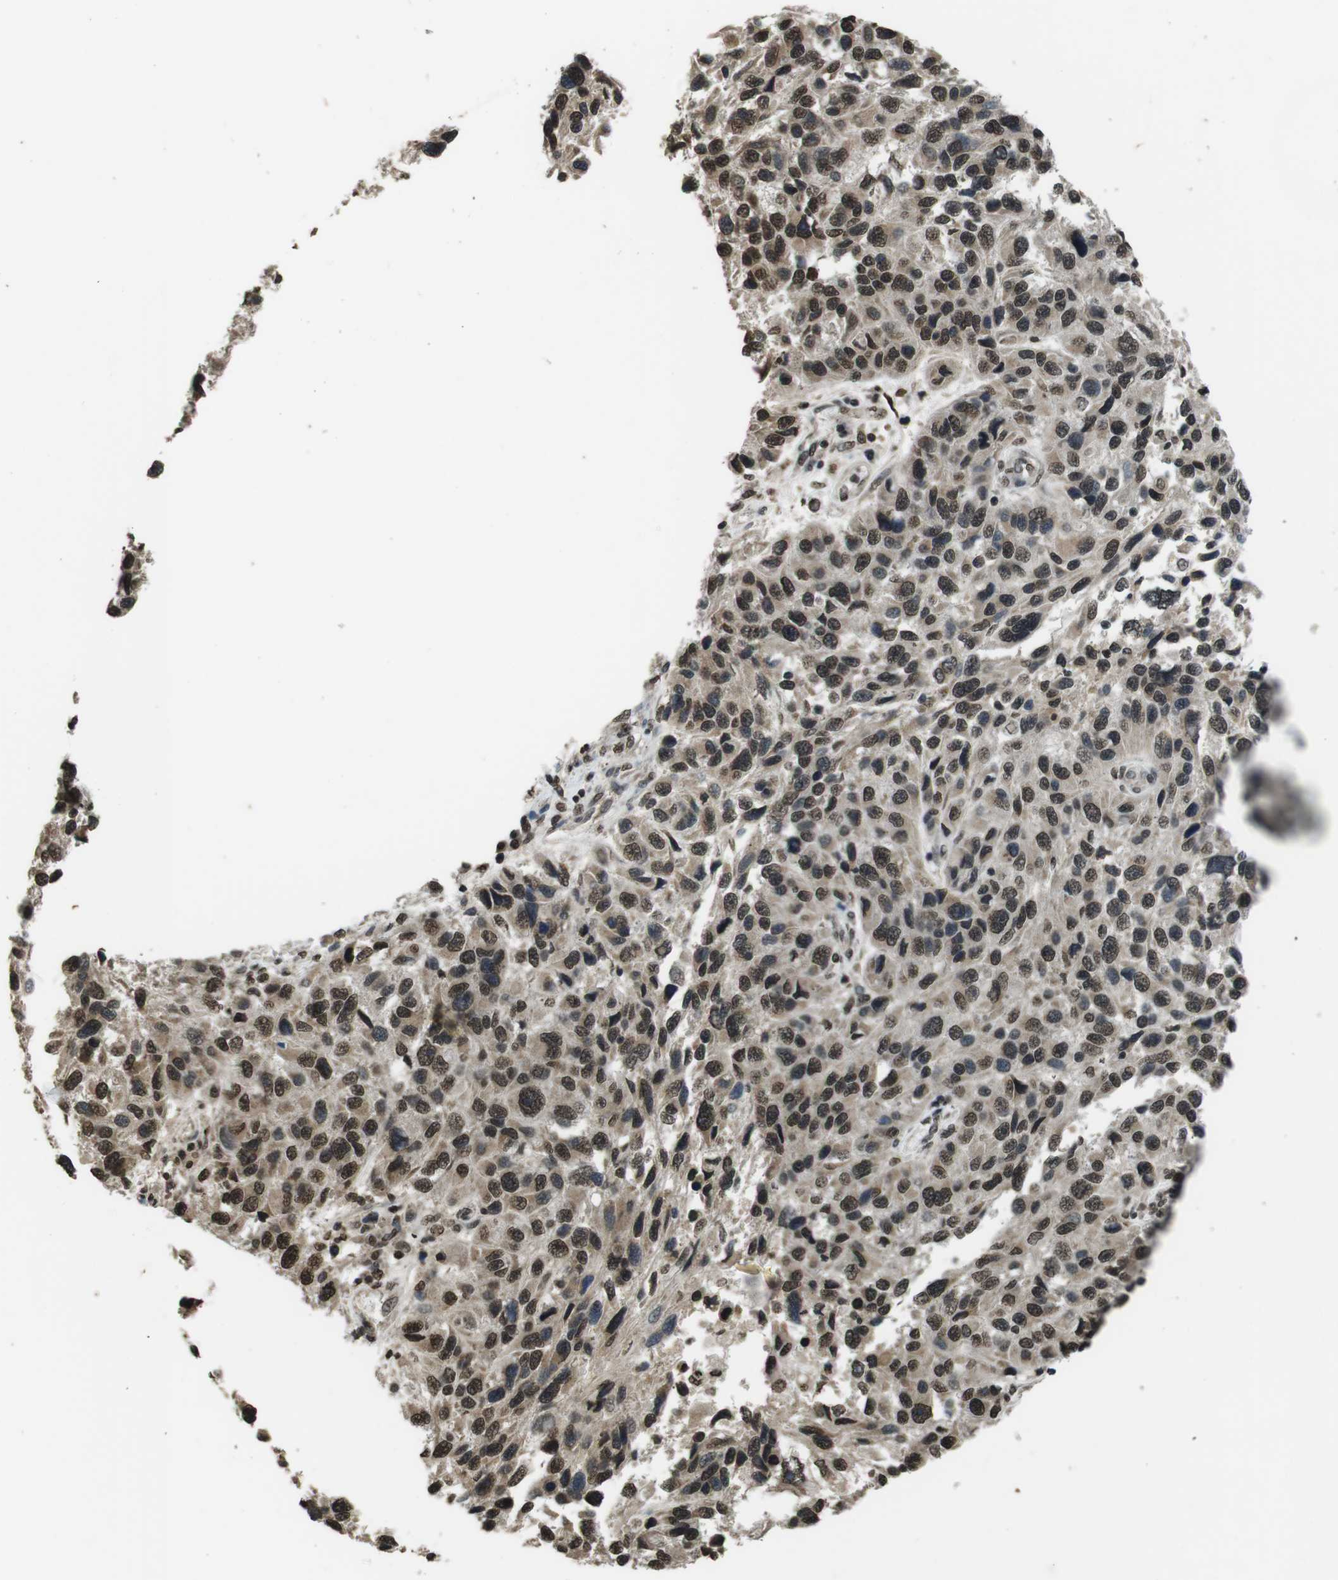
{"staining": {"intensity": "strong", "quantity": ">75%", "location": "nuclear"}, "tissue": "melanoma", "cell_type": "Tumor cells", "image_type": "cancer", "snomed": [{"axis": "morphology", "description": "Malignant melanoma, NOS"}, {"axis": "topography", "description": "Skin"}], "caption": "Malignant melanoma tissue reveals strong nuclear expression in approximately >75% of tumor cells, visualized by immunohistochemistry. (DAB (3,3'-diaminobenzidine) = brown stain, brightfield microscopy at high magnification).", "gene": "MAF", "patient": {"sex": "male", "age": 53}}